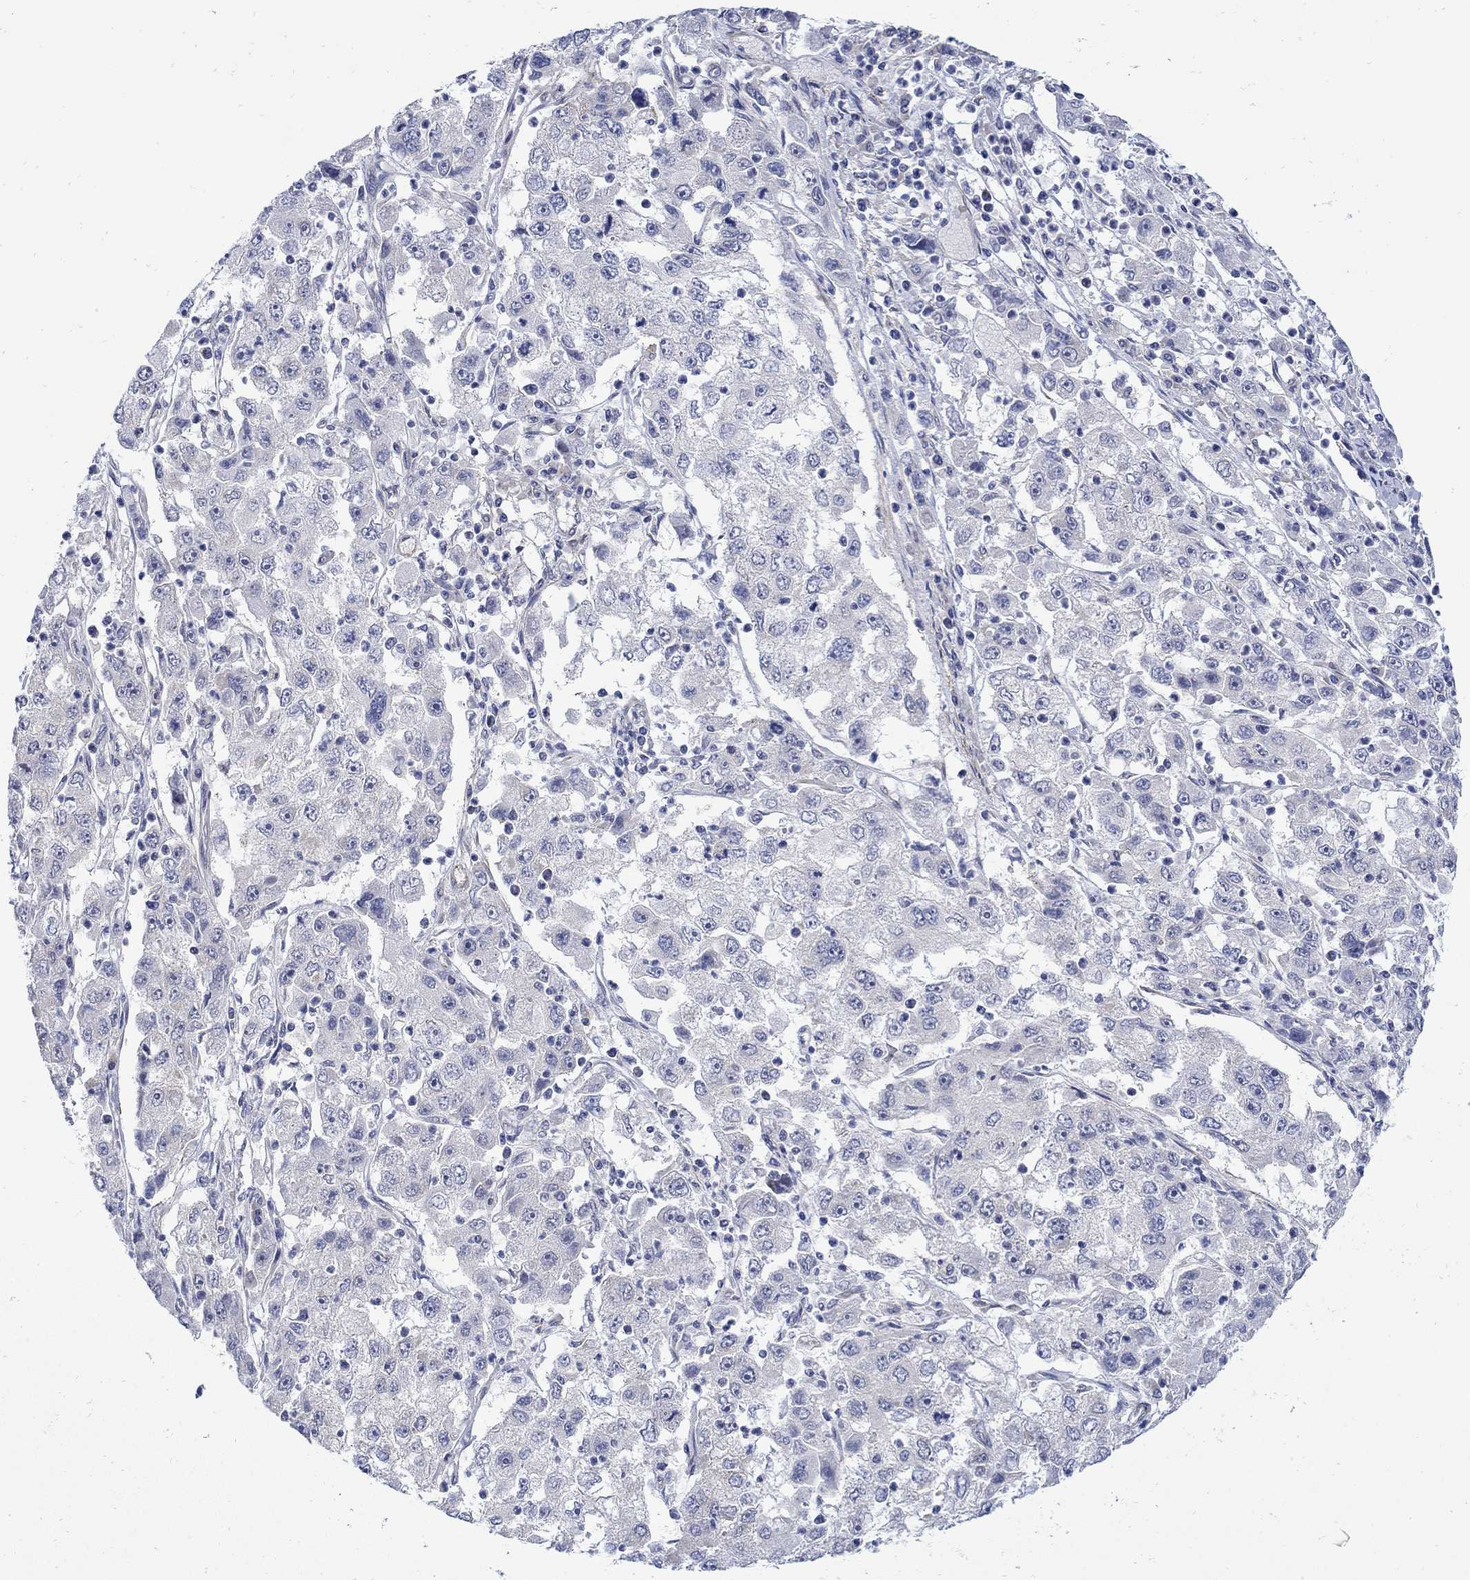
{"staining": {"intensity": "negative", "quantity": "none", "location": "none"}, "tissue": "cervical cancer", "cell_type": "Tumor cells", "image_type": "cancer", "snomed": [{"axis": "morphology", "description": "Squamous cell carcinoma, NOS"}, {"axis": "topography", "description": "Cervix"}], "caption": "IHC photomicrograph of neoplastic tissue: squamous cell carcinoma (cervical) stained with DAB shows no significant protein expression in tumor cells.", "gene": "SCN7A", "patient": {"sex": "female", "age": 36}}